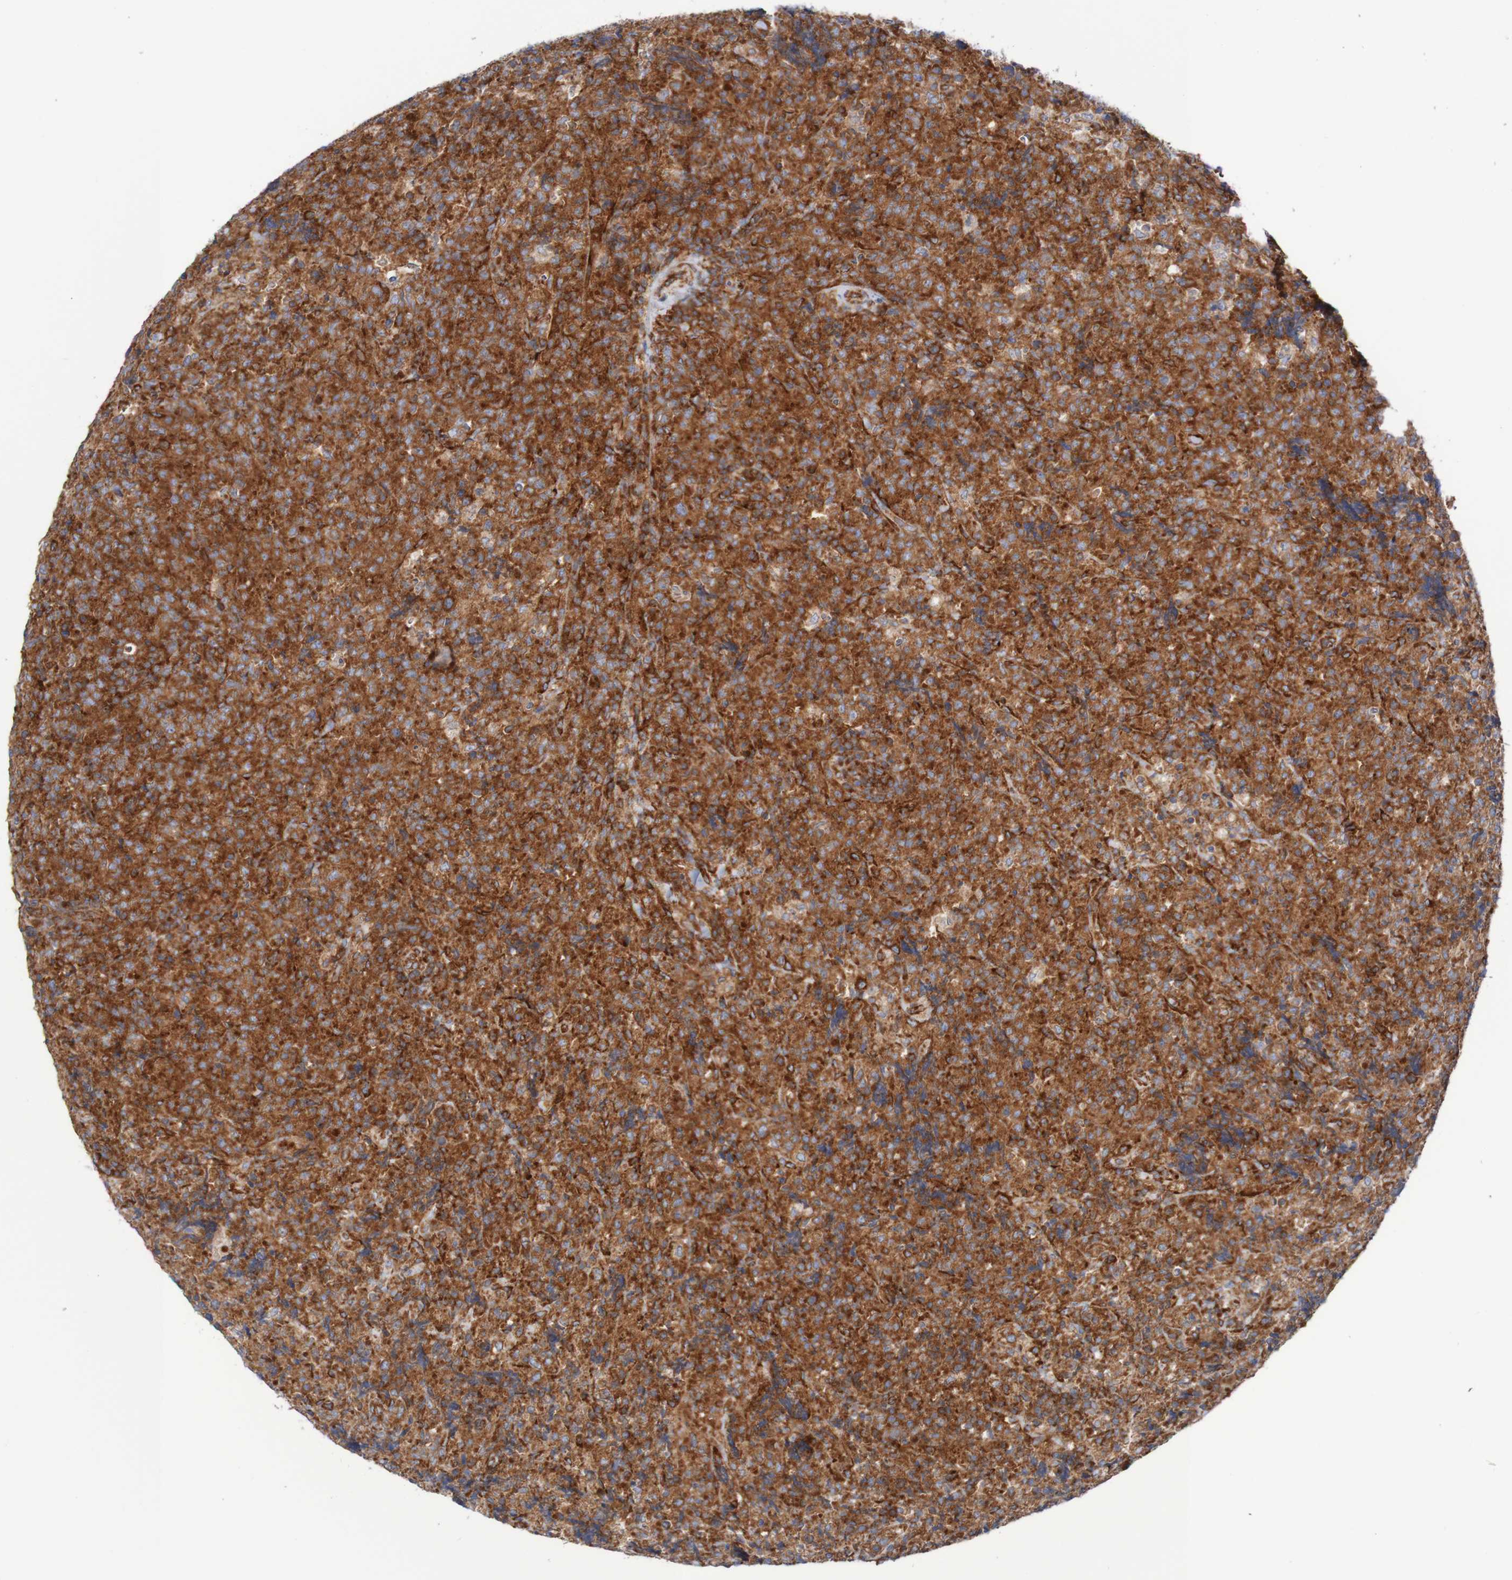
{"staining": {"intensity": "strong", "quantity": ">75%", "location": "cytoplasmic/membranous"}, "tissue": "lymphoma", "cell_type": "Tumor cells", "image_type": "cancer", "snomed": [{"axis": "morphology", "description": "Malignant lymphoma, non-Hodgkin's type, High grade"}, {"axis": "topography", "description": "Tonsil"}], "caption": "Immunohistochemical staining of lymphoma exhibits high levels of strong cytoplasmic/membranous staining in about >75% of tumor cells.", "gene": "FXR2", "patient": {"sex": "female", "age": 36}}